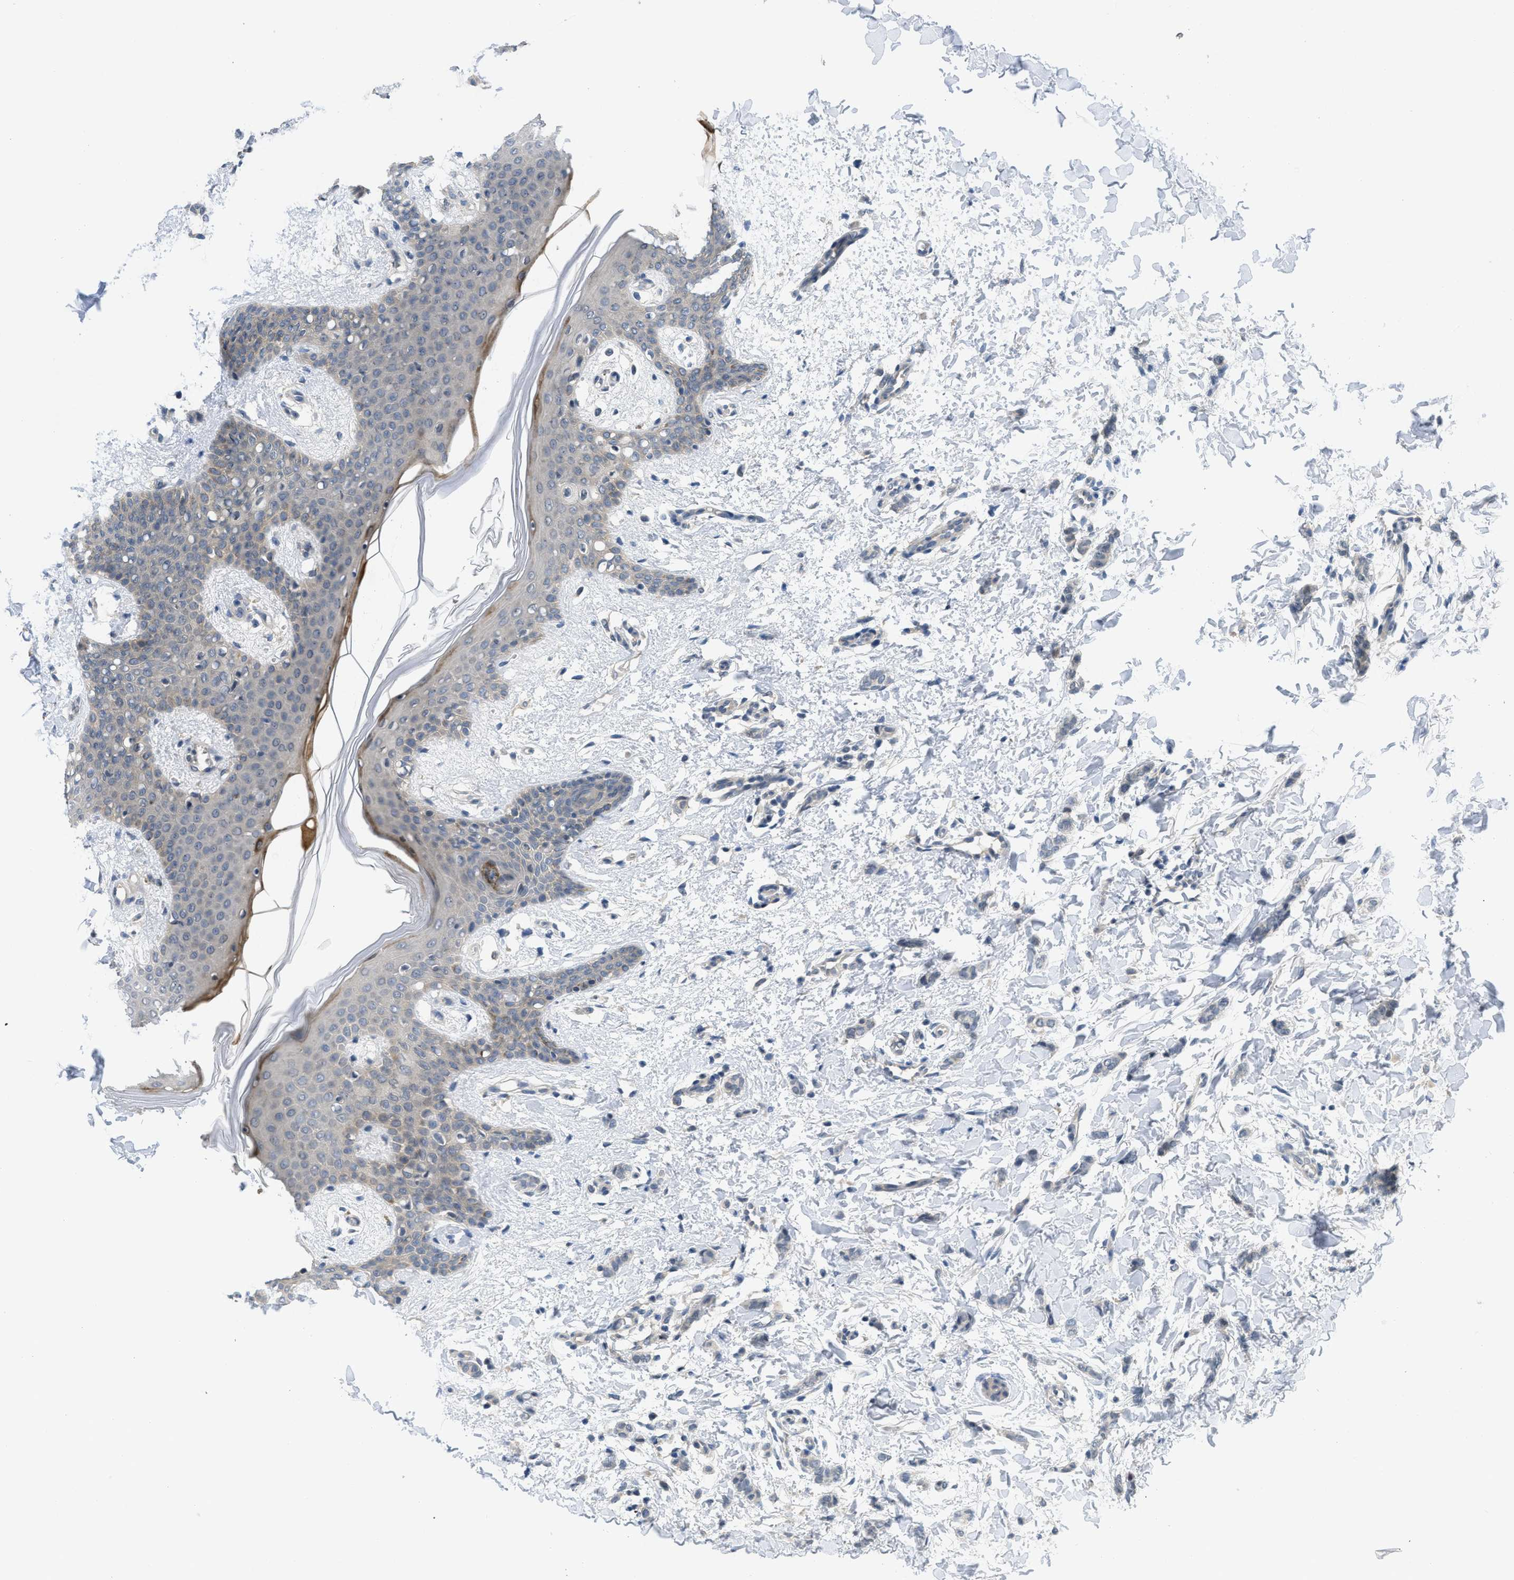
{"staining": {"intensity": "negative", "quantity": "none", "location": "none"}, "tissue": "breast cancer", "cell_type": "Tumor cells", "image_type": "cancer", "snomed": [{"axis": "morphology", "description": "Lobular carcinoma"}, {"axis": "topography", "description": "Skin"}, {"axis": "topography", "description": "Breast"}], "caption": "Breast cancer was stained to show a protein in brown. There is no significant staining in tumor cells. (DAB (3,3'-diaminobenzidine) IHC, high magnification).", "gene": "TNFAIP1", "patient": {"sex": "female", "age": 46}}